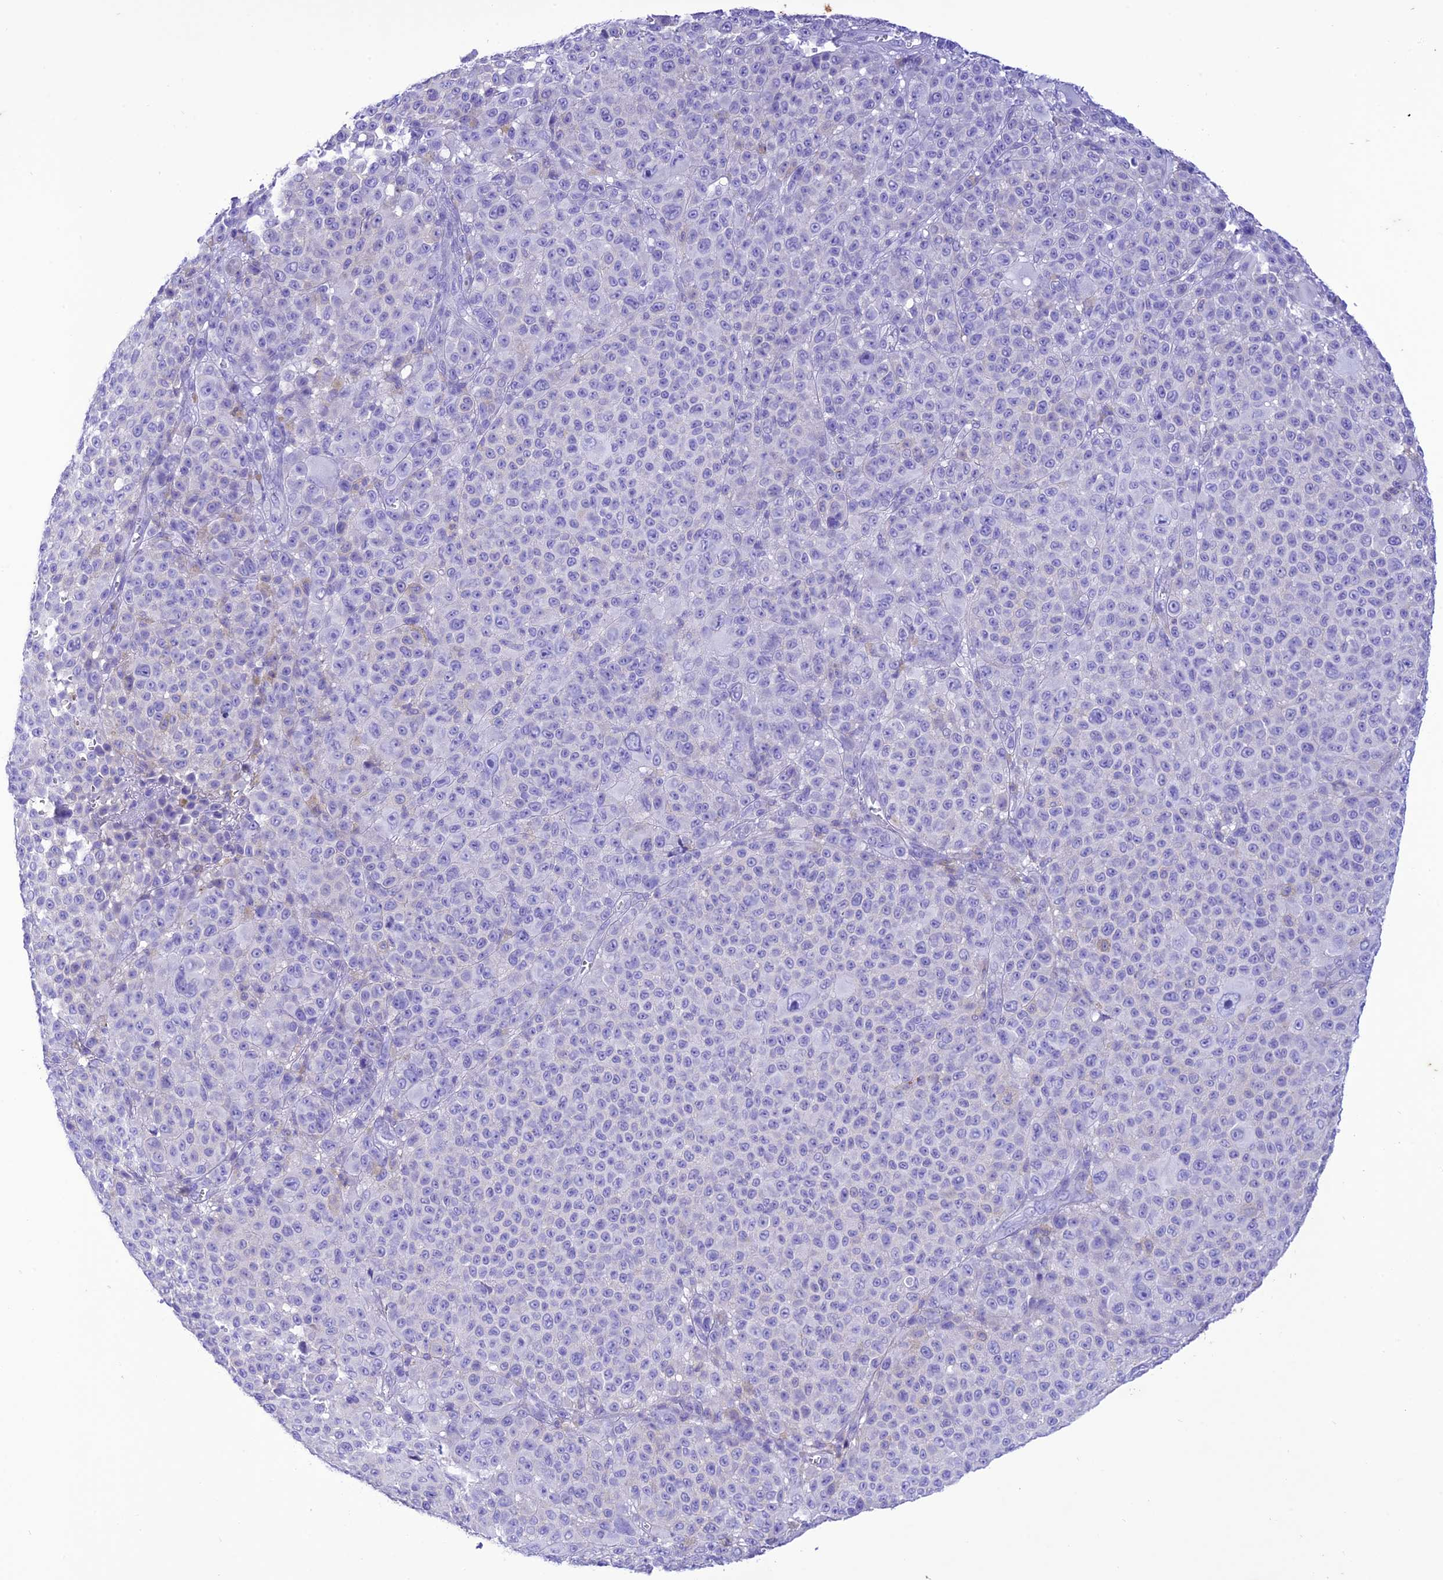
{"staining": {"intensity": "negative", "quantity": "none", "location": "none"}, "tissue": "melanoma", "cell_type": "Tumor cells", "image_type": "cancer", "snomed": [{"axis": "morphology", "description": "Malignant melanoma, NOS"}, {"axis": "topography", "description": "Skin"}], "caption": "Tumor cells show no significant staining in malignant melanoma. (DAB immunohistochemistry (IHC) visualized using brightfield microscopy, high magnification).", "gene": "VPS52", "patient": {"sex": "female", "age": 94}}